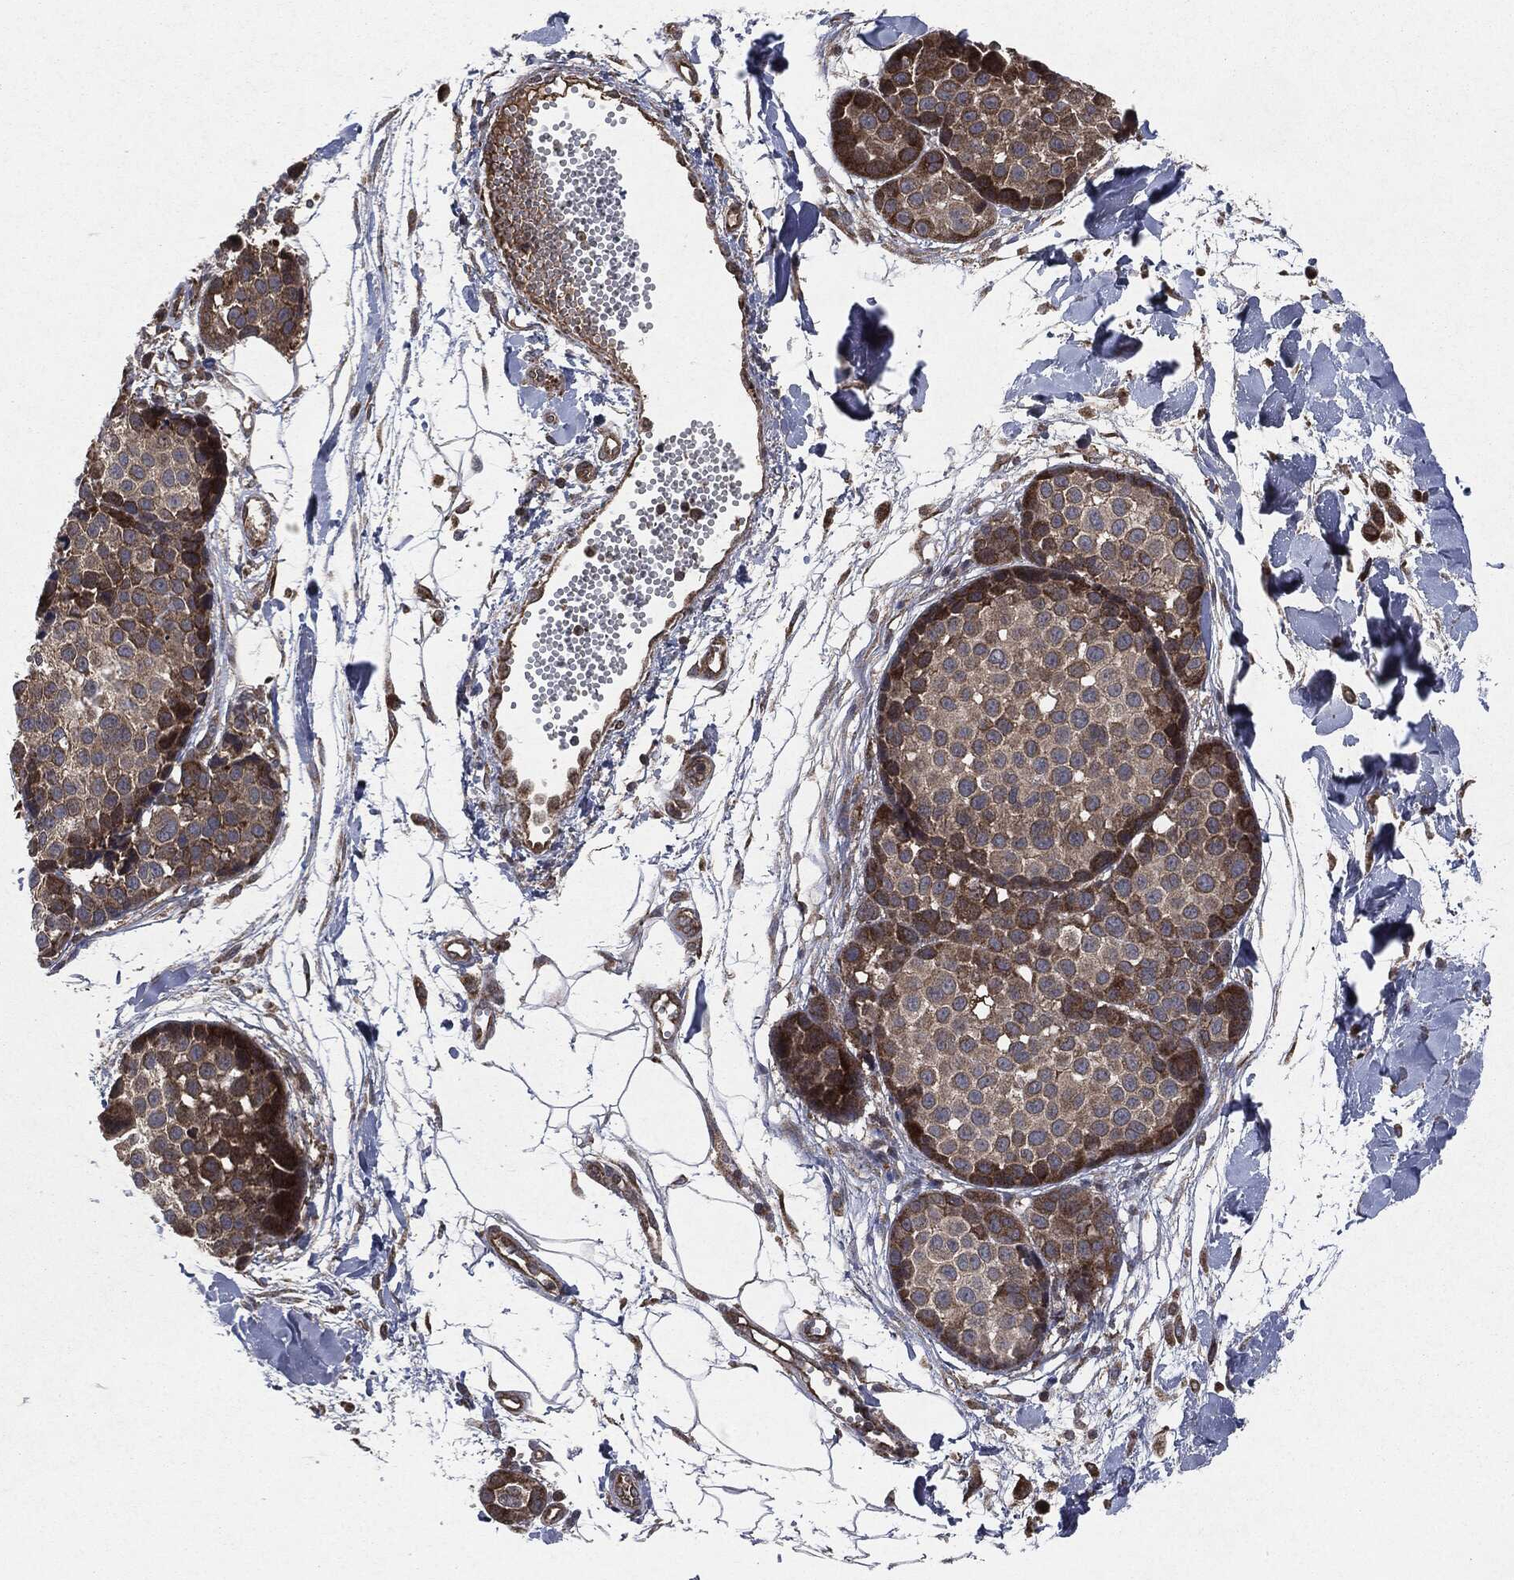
{"staining": {"intensity": "strong", "quantity": "<25%", "location": "cytoplasmic/membranous"}, "tissue": "melanoma", "cell_type": "Tumor cells", "image_type": "cancer", "snomed": [{"axis": "morphology", "description": "Malignant melanoma, NOS"}, {"axis": "topography", "description": "Skin"}], "caption": "Tumor cells exhibit medium levels of strong cytoplasmic/membranous positivity in approximately <25% of cells in human melanoma.", "gene": "RAF1", "patient": {"sex": "female", "age": 86}}